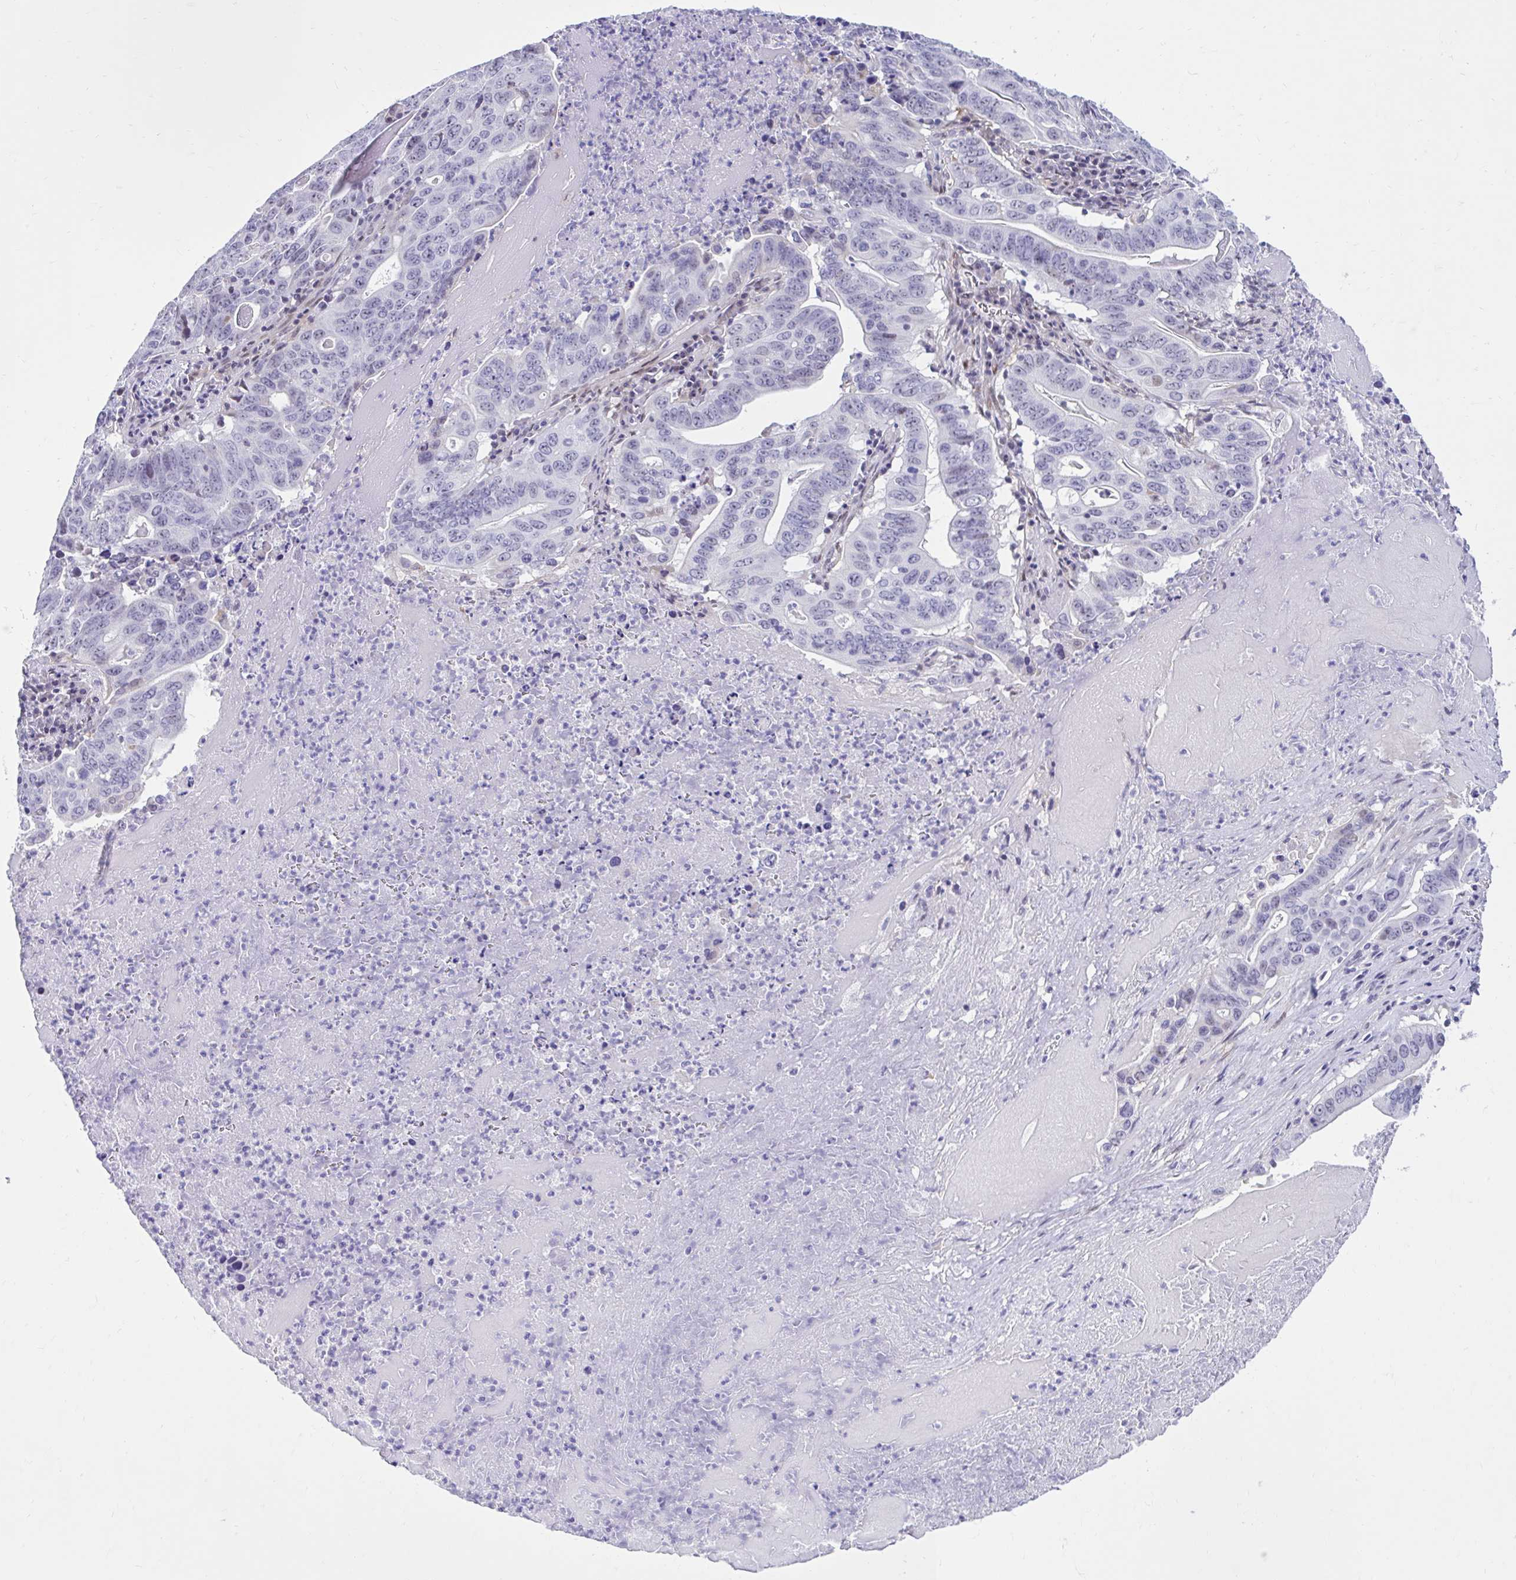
{"staining": {"intensity": "negative", "quantity": "none", "location": "none"}, "tissue": "lung cancer", "cell_type": "Tumor cells", "image_type": "cancer", "snomed": [{"axis": "morphology", "description": "Adenocarcinoma, NOS"}, {"axis": "topography", "description": "Lung"}], "caption": "IHC micrograph of lung cancer stained for a protein (brown), which exhibits no expression in tumor cells.", "gene": "NHLH2", "patient": {"sex": "female", "age": 60}}